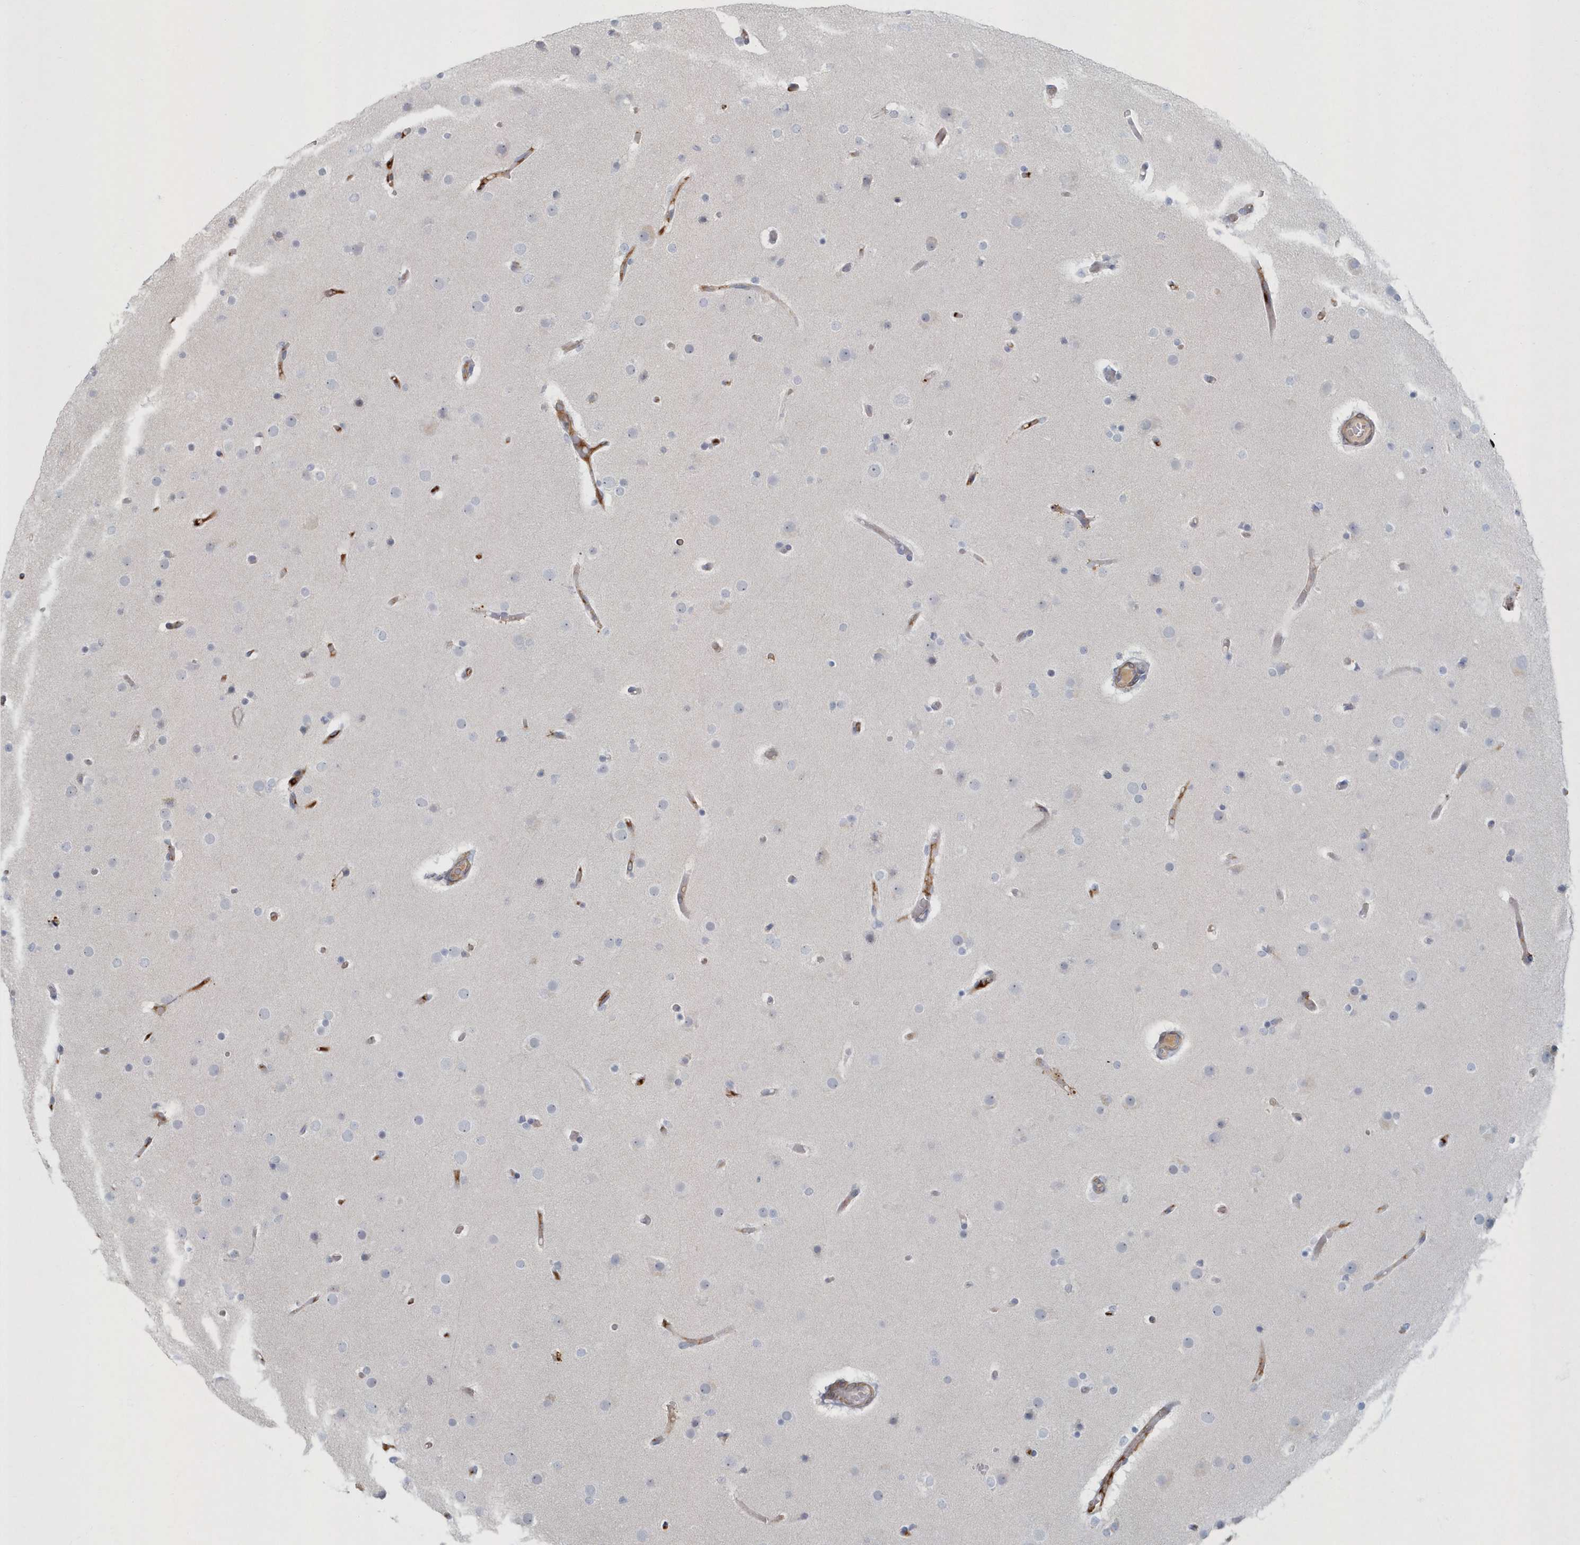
{"staining": {"intensity": "negative", "quantity": "none", "location": "none"}, "tissue": "glioma", "cell_type": "Tumor cells", "image_type": "cancer", "snomed": [{"axis": "morphology", "description": "Glioma, malignant, High grade"}, {"axis": "topography", "description": "Cerebral cortex"}], "caption": "Immunohistochemistry image of glioma stained for a protein (brown), which exhibits no staining in tumor cells. (DAB immunohistochemistry (IHC), high magnification).", "gene": "MYOT", "patient": {"sex": "female", "age": 36}}